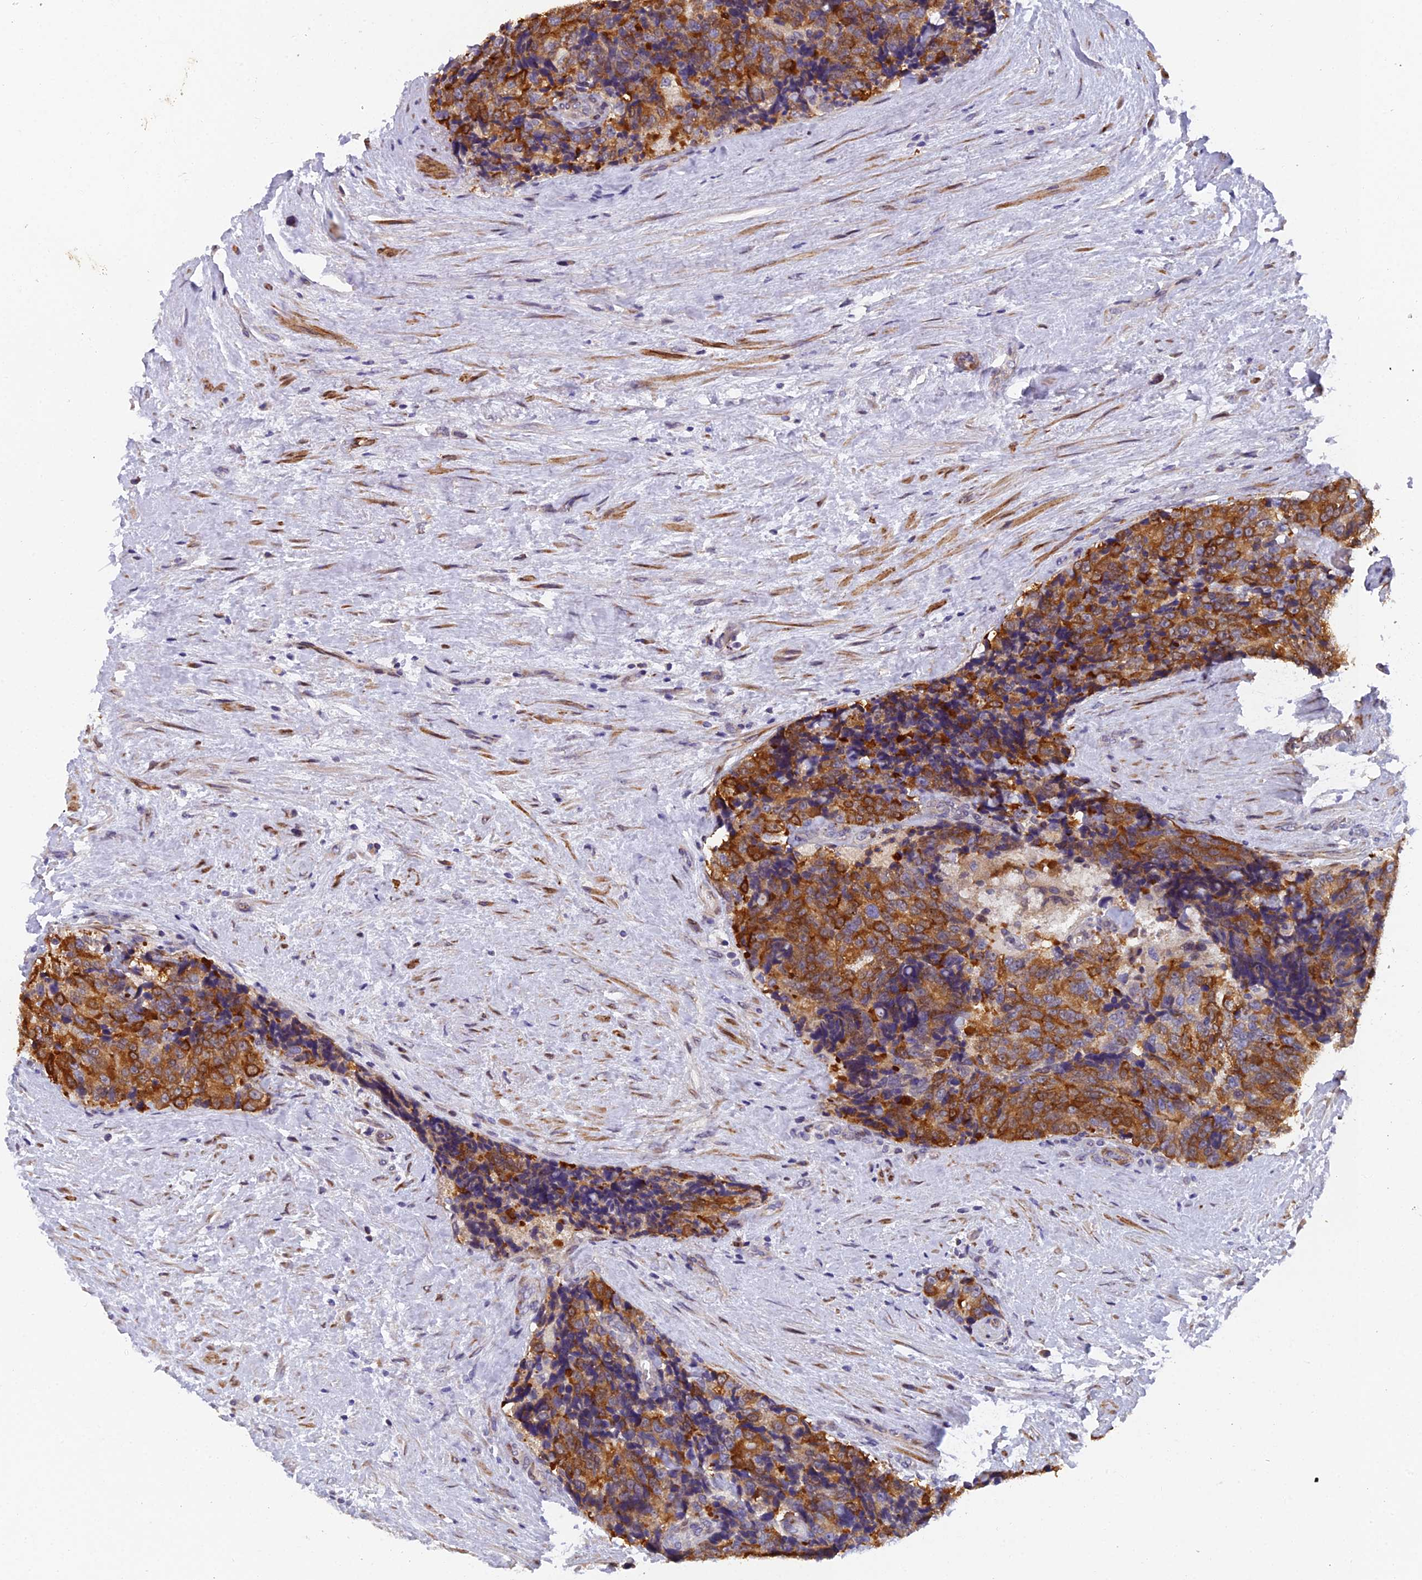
{"staining": {"intensity": "strong", "quantity": ">75%", "location": "cytoplasmic/membranous"}, "tissue": "prostate cancer", "cell_type": "Tumor cells", "image_type": "cancer", "snomed": [{"axis": "morphology", "description": "Adenocarcinoma, High grade"}, {"axis": "topography", "description": "Prostate"}], "caption": "A micrograph of human prostate cancer stained for a protein reveals strong cytoplasmic/membranous brown staining in tumor cells.", "gene": "RAB28", "patient": {"sex": "male", "age": 70}}